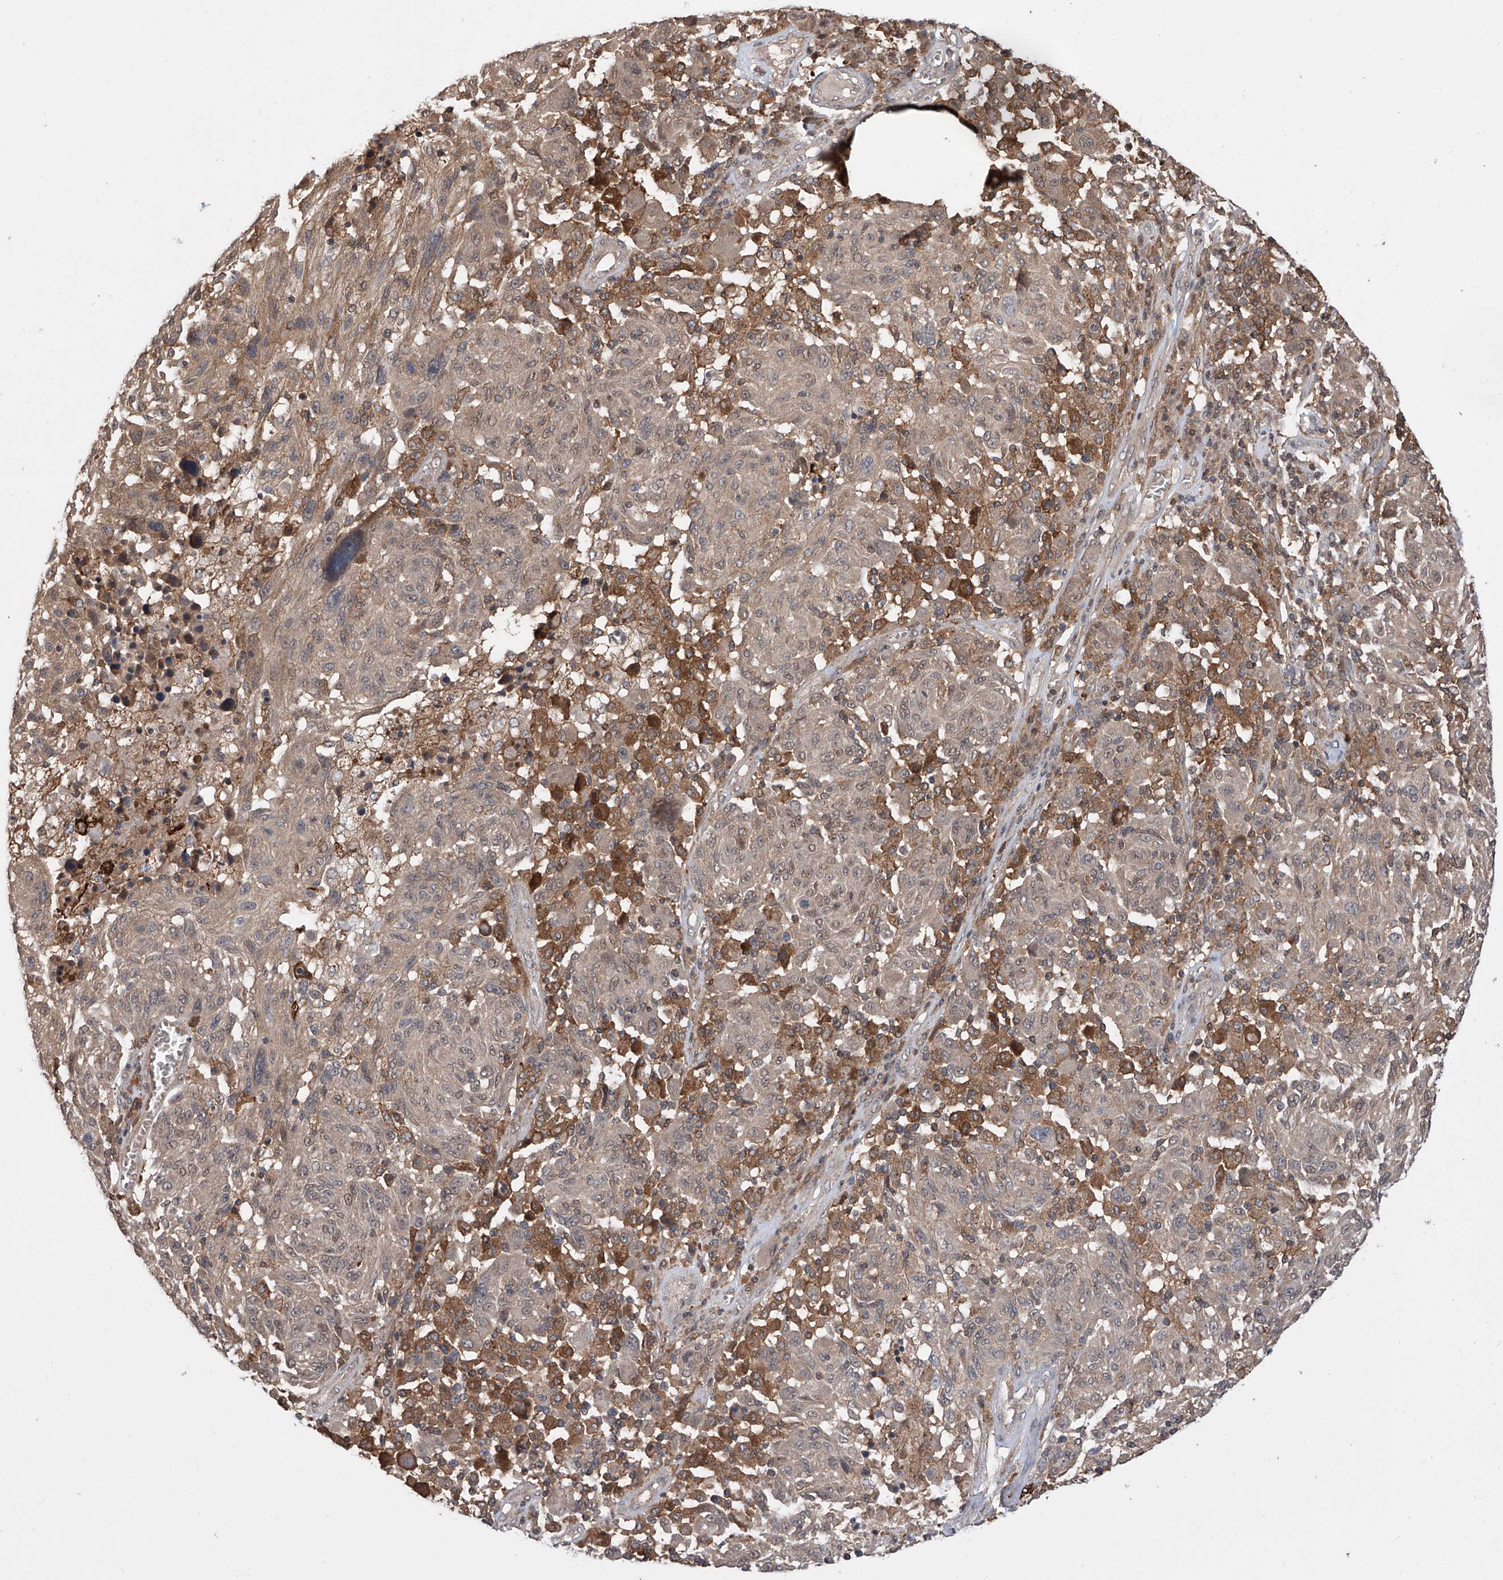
{"staining": {"intensity": "weak", "quantity": "<25%", "location": "cytoplasmic/membranous,nuclear"}, "tissue": "melanoma", "cell_type": "Tumor cells", "image_type": "cancer", "snomed": [{"axis": "morphology", "description": "Malignant melanoma, NOS"}, {"axis": "topography", "description": "Skin"}], "caption": "Immunohistochemistry (IHC) histopathology image of neoplastic tissue: human malignant melanoma stained with DAB demonstrates no significant protein expression in tumor cells.", "gene": "HOXC8", "patient": {"sex": "male", "age": 53}}